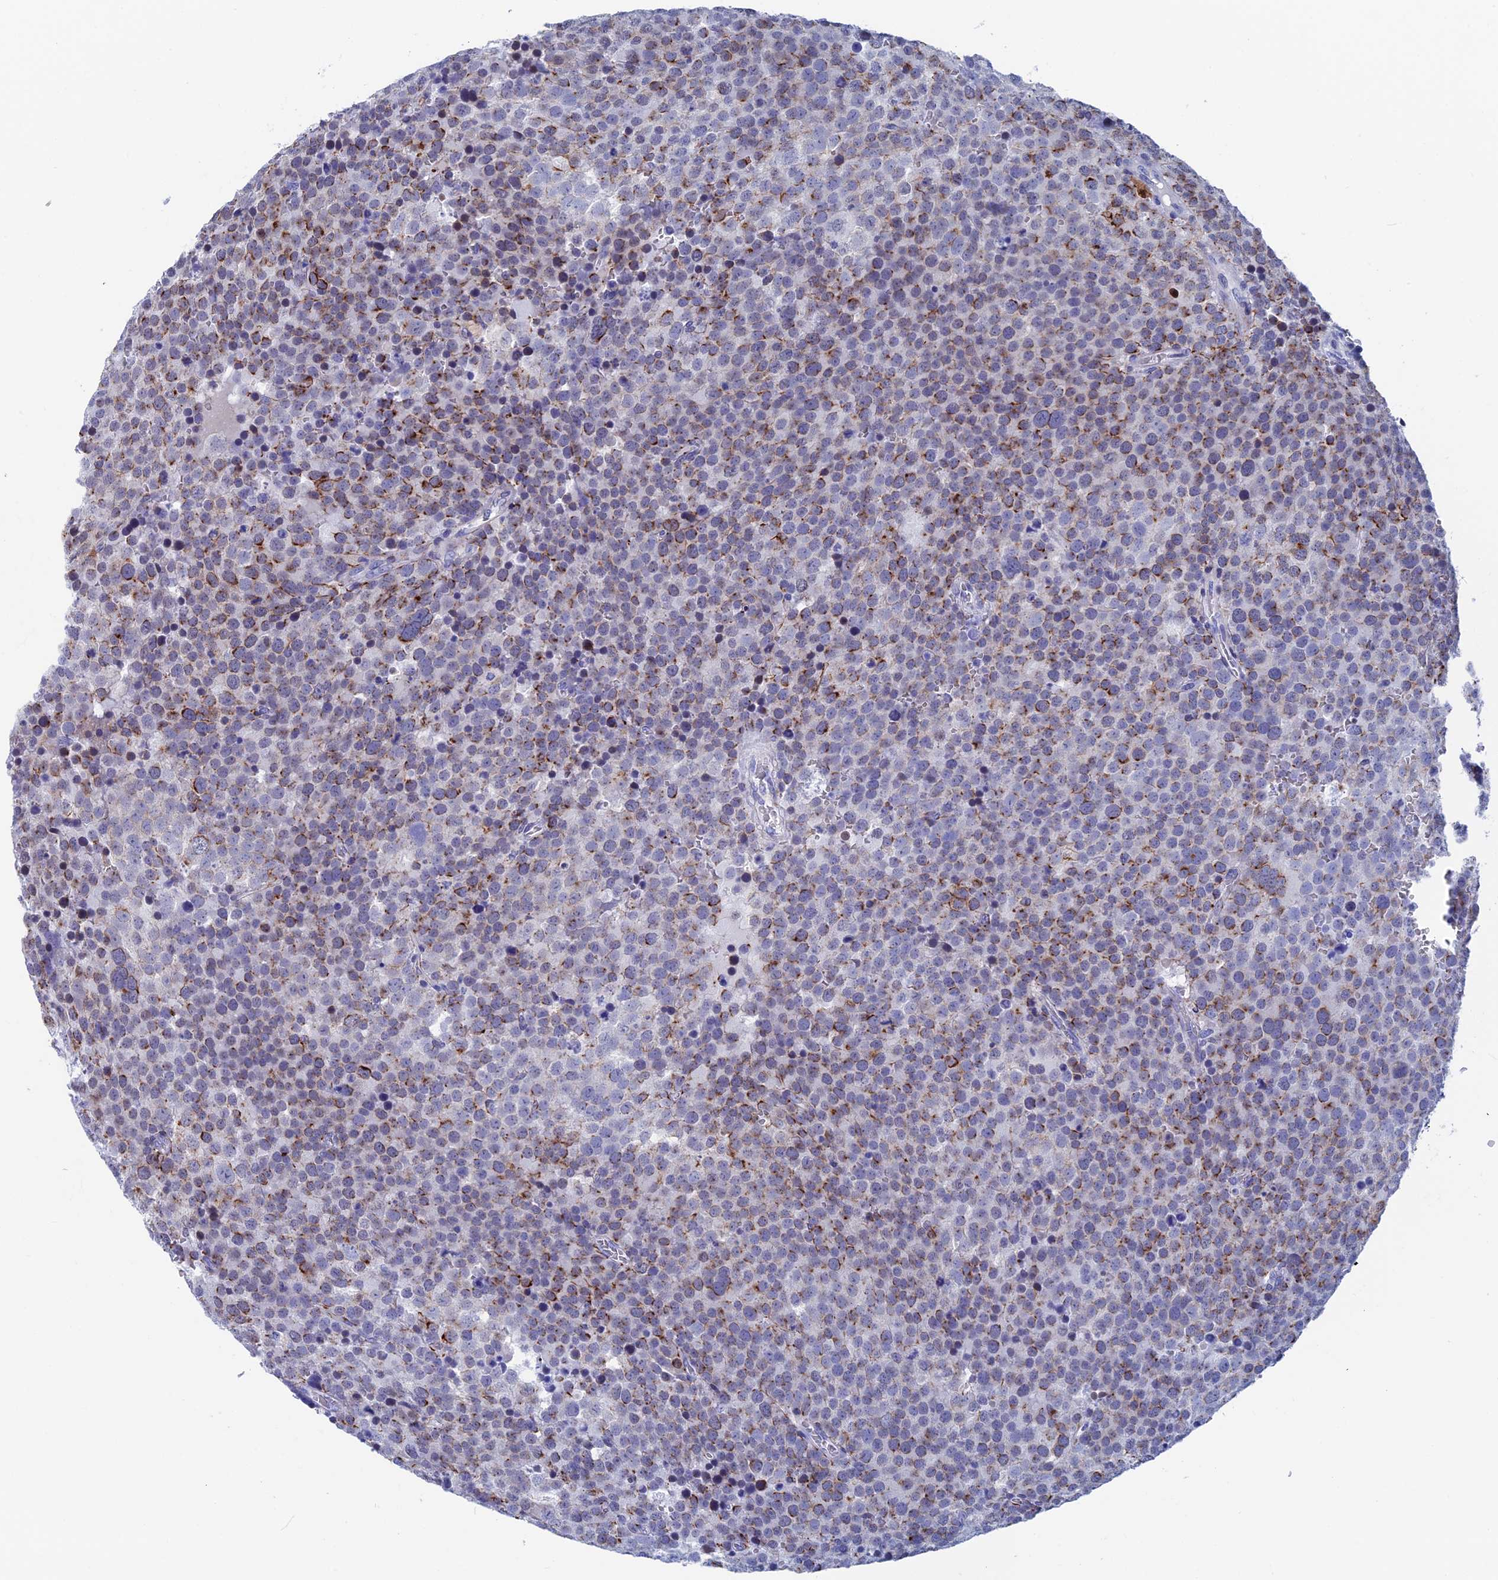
{"staining": {"intensity": "moderate", "quantity": "25%-75%", "location": "cytoplasmic/membranous"}, "tissue": "testis cancer", "cell_type": "Tumor cells", "image_type": "cancer", "snomed": [{"axis": "morphology", "description": "Seminoma, NOS"}, {"axis": "topography", "description": "Testis"}], "caption": "Immunohistochemistry (IHC) photomicrograph of testis cancer stained for a protein (brown), which shows medium levels of moderate cytoplasmic/membranous positivity in about 25%-75% of tumor cells.", "gene": "WDR83", "patient": {"sex": "male", "age": 71}}